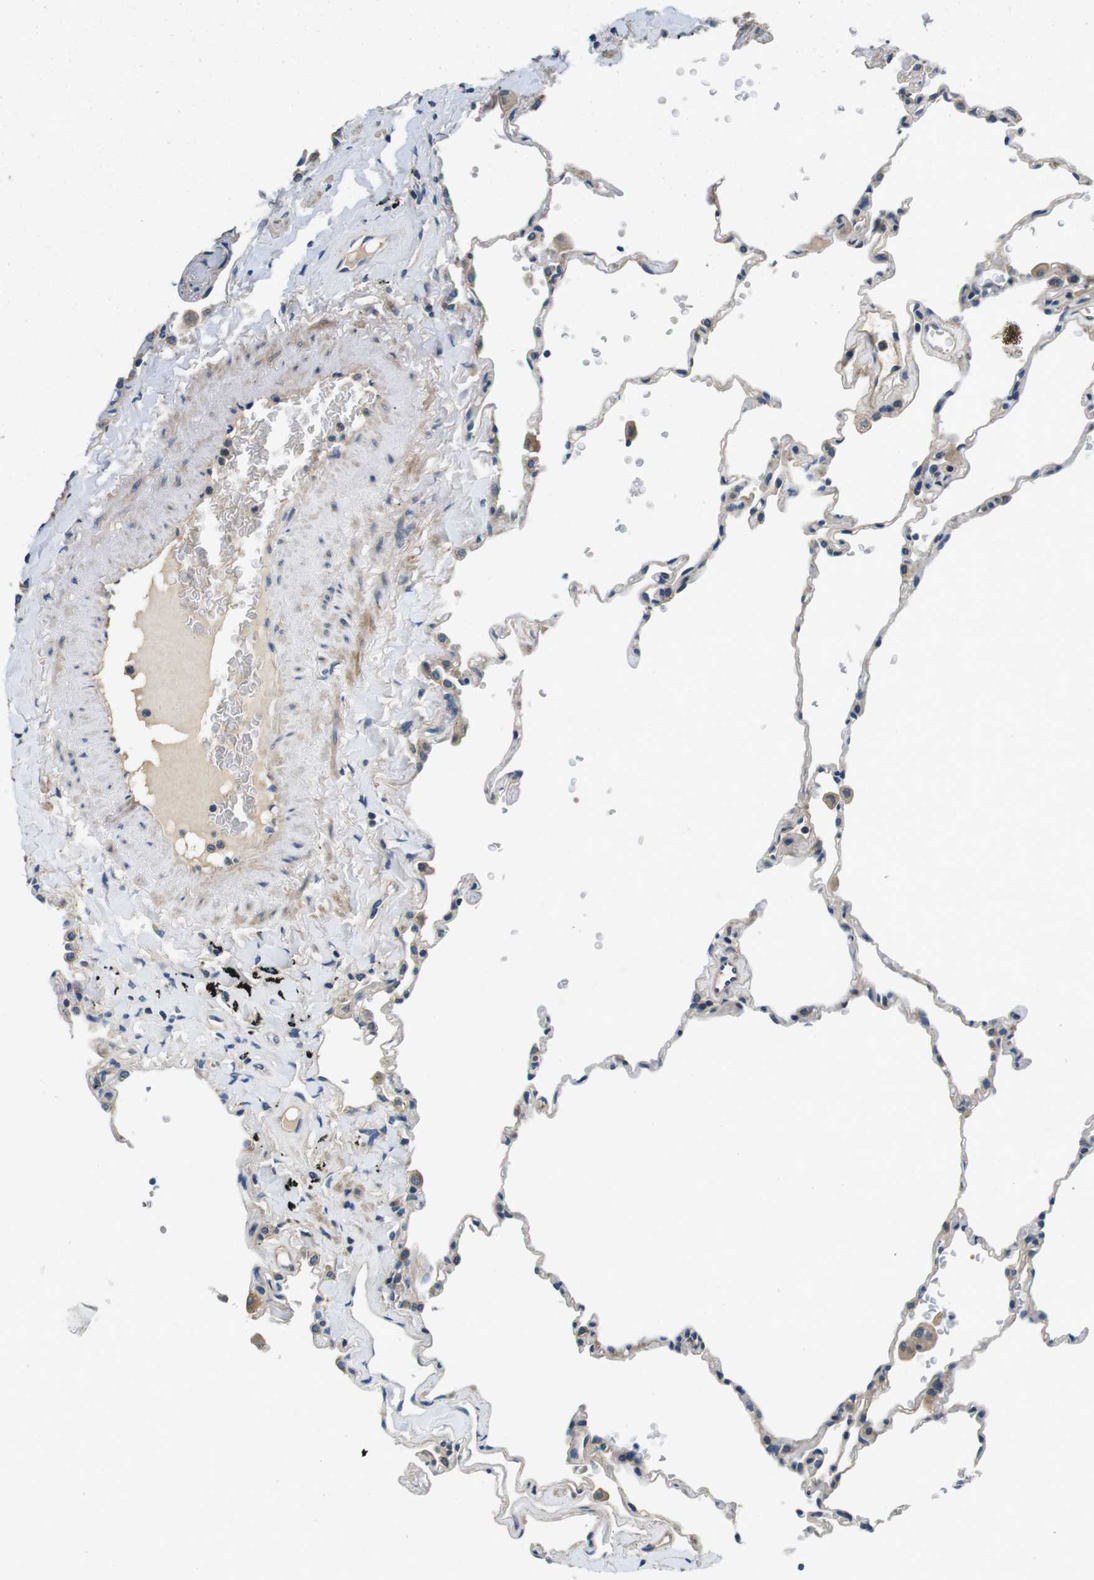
{"staining": {"intensity": "negative", "quantity": "none", "location": "none"}, "tissue": "lung", "cell_type": "Alveolar cells", "image_type": "normal", "snomed": [{"axis": "morphology", "description": "Normal tissue, NOS"}, {"axis": "topography", "description": "Lung"}], "caption": "IHC micrograph of normal lung: human lung stained with DAB (3,3'-diaminobenzidine) reveals no significant protein staining in alveolar cells.", "gene": "DTNA", "patient": {"sex": "male", "age": 59}}